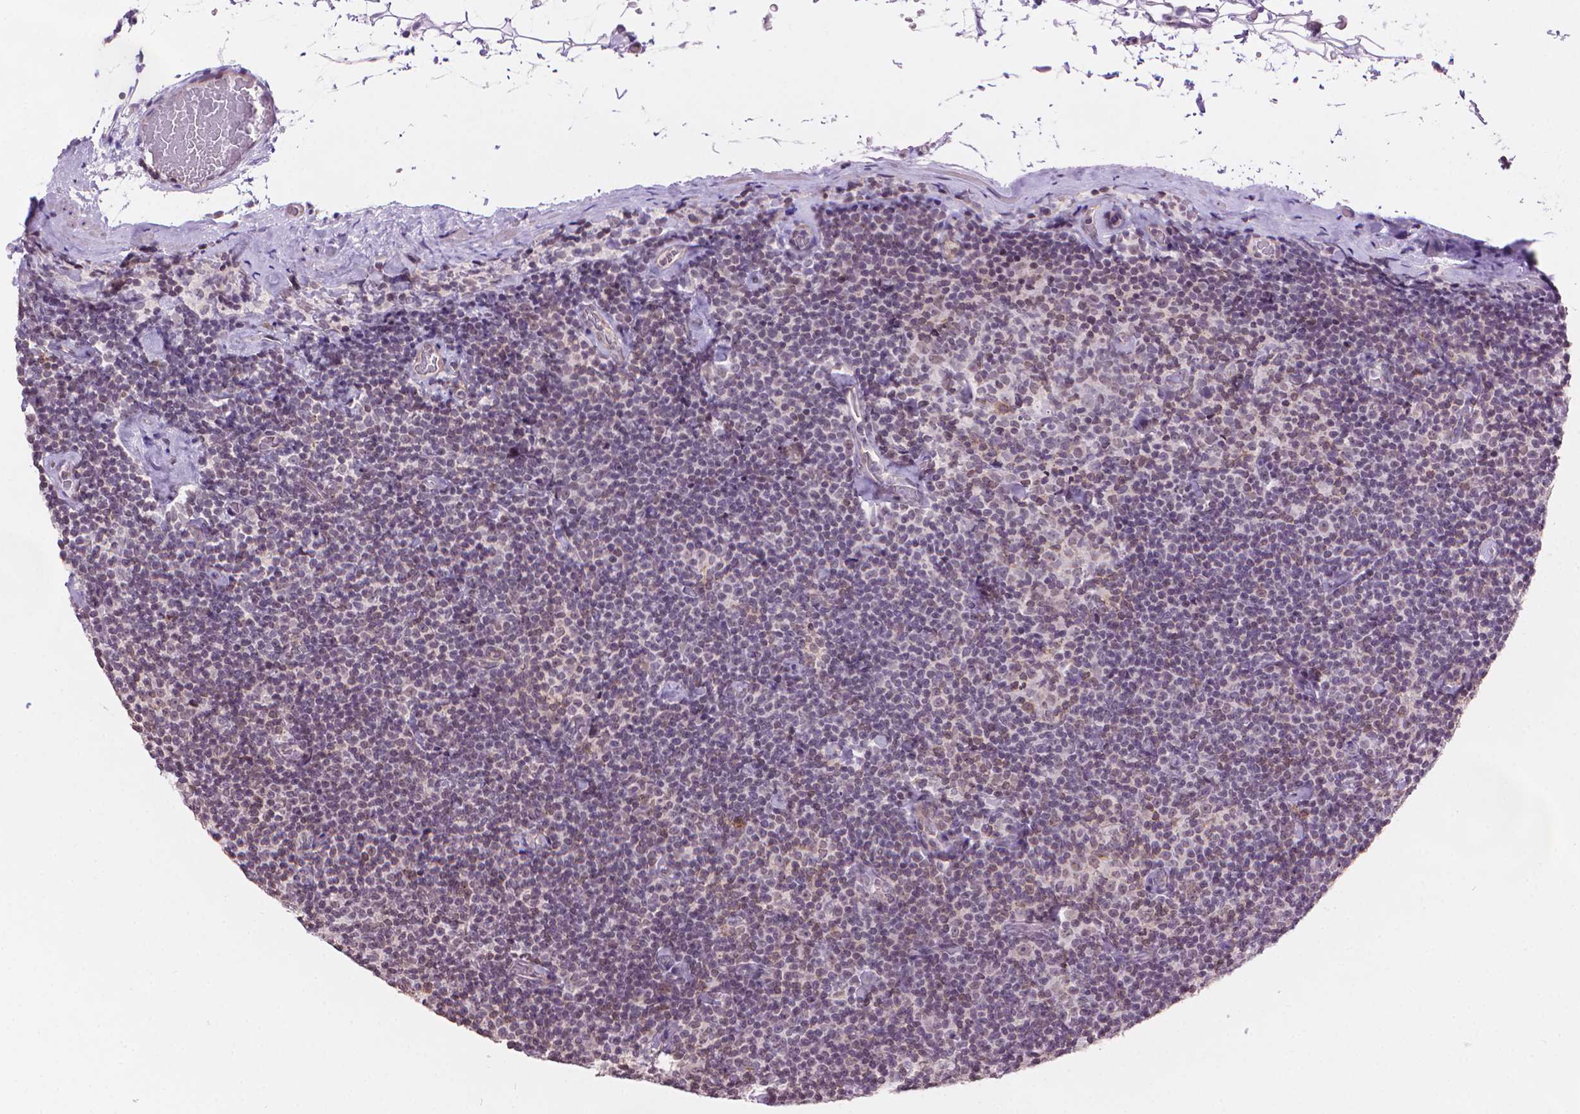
{"staining": {"intensity": "weak", "quantity": "<25%", "location": "nuclear"}, "tissue": "lymphoma", "cell_type": "Tumor cells", "image_type": "cancer", "snomed": [{"axis": "morphology", "description": "Malignant lymphoma, non-Hodgkin's type, Low grade"}, {"axis": "topography", "description": "Lymph node"}], "caption": "Immunohistochemistry (IHC) photomicrograph of neoplastic tissue: malignant lymphoma, non-Hodgkin's type (low-grade) stained with DAB demonstrates no significant protein staining in tumor cells.", "gene": "TMEM184A", "patient": {"sex": "male", "age": 81}}